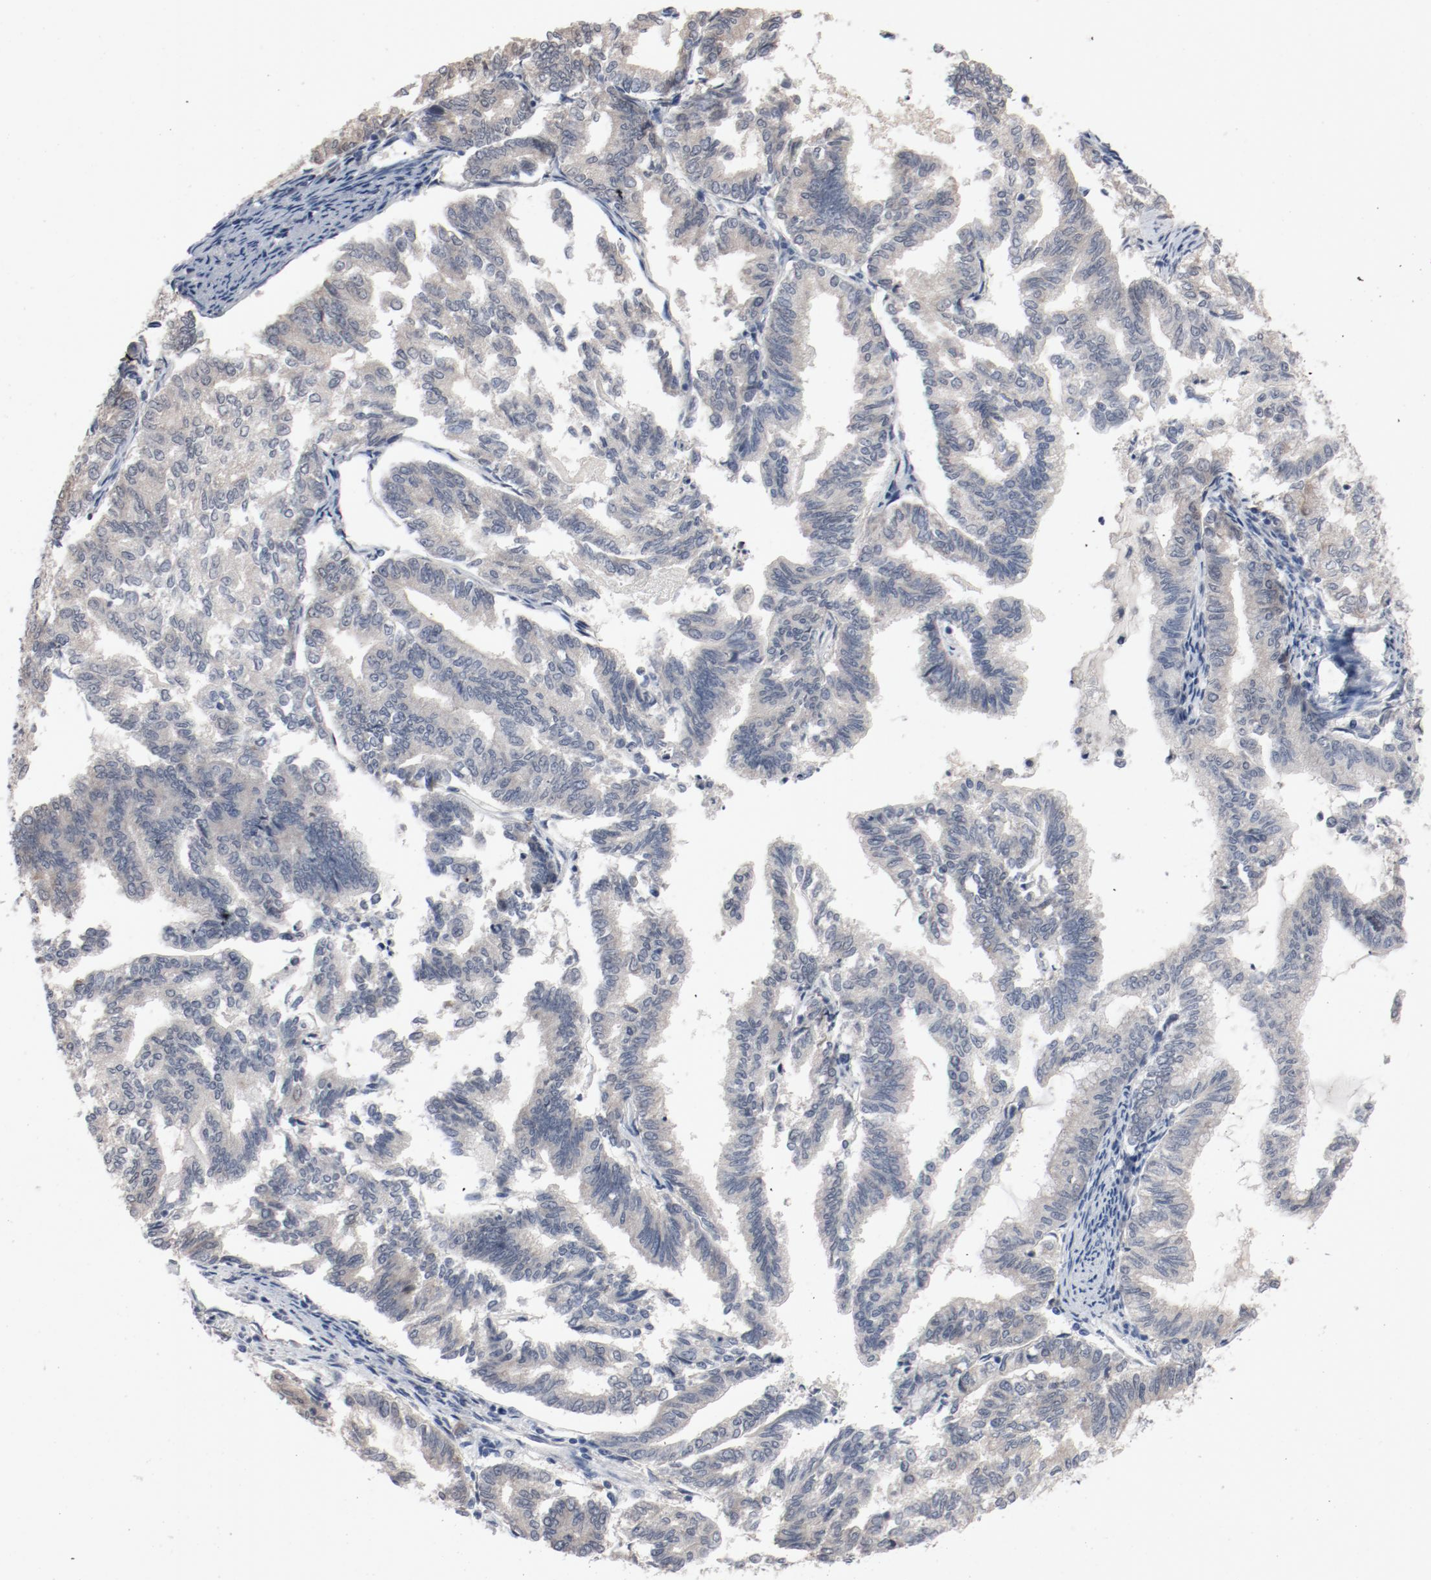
{"staining": {"intensity": "weak", "quantity": ">75%", "location": "cytoplasmic/membranous"}, "tissue": "endometrial cancer", "cell_type": "Tumor cells", "image_type": "cancer", "snomed": [{"axis": "morphology", "description": "Adenocarcinoma, NOS"}, {"axis": "topography", "description": "Endometrium"}], "caption": "Endometrial cancer (adenocarcinoma) tissue exhibits weak cytoplasmic/membranous expression in approximately >75% of tumor cells", "gene": "DNAL4", "patient": {"sex": "female", "age": 79}}